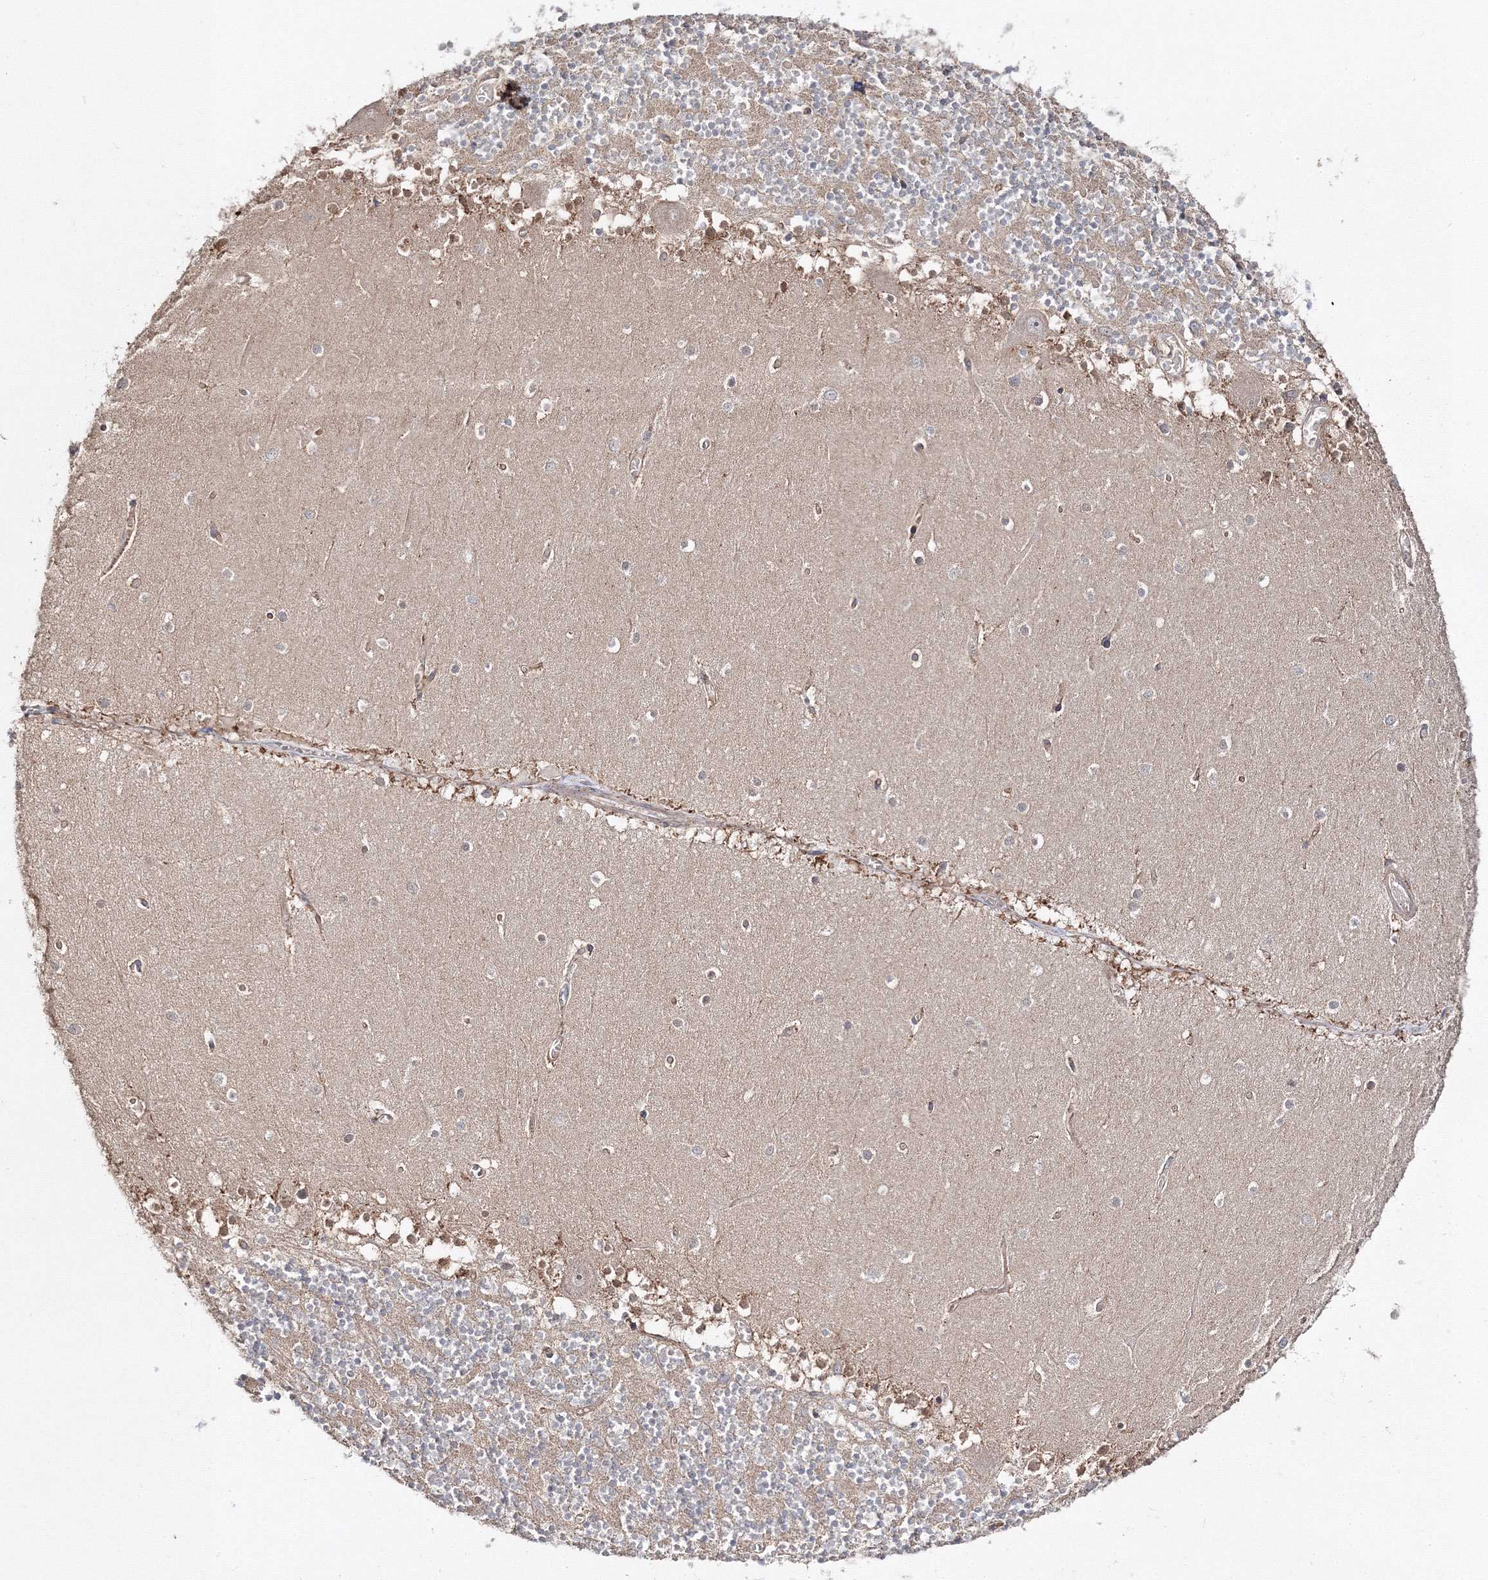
{"staining": {"intensity": "weak", "quantity": "25%-75%", "location": "cytoplasmic/membranous"}, "tissue": "cerebellum", "cell_type": "Cells in granular layer", "image_type": "normal", "snomed": [{"axis": "morphology", "description": "Normal tissue, NOS"}, {"axis": "topography", "description": "Cerebellum"}], "caption": "Immunohistochemical staining of benign human cerebellum reveals 25%-75% levels of weak cytoplasmic/membranous protein expression in approximately 25%-75% of cells in granular layer.", "gene": "DDO", "patient": {"sex": "female", "age": 28}}